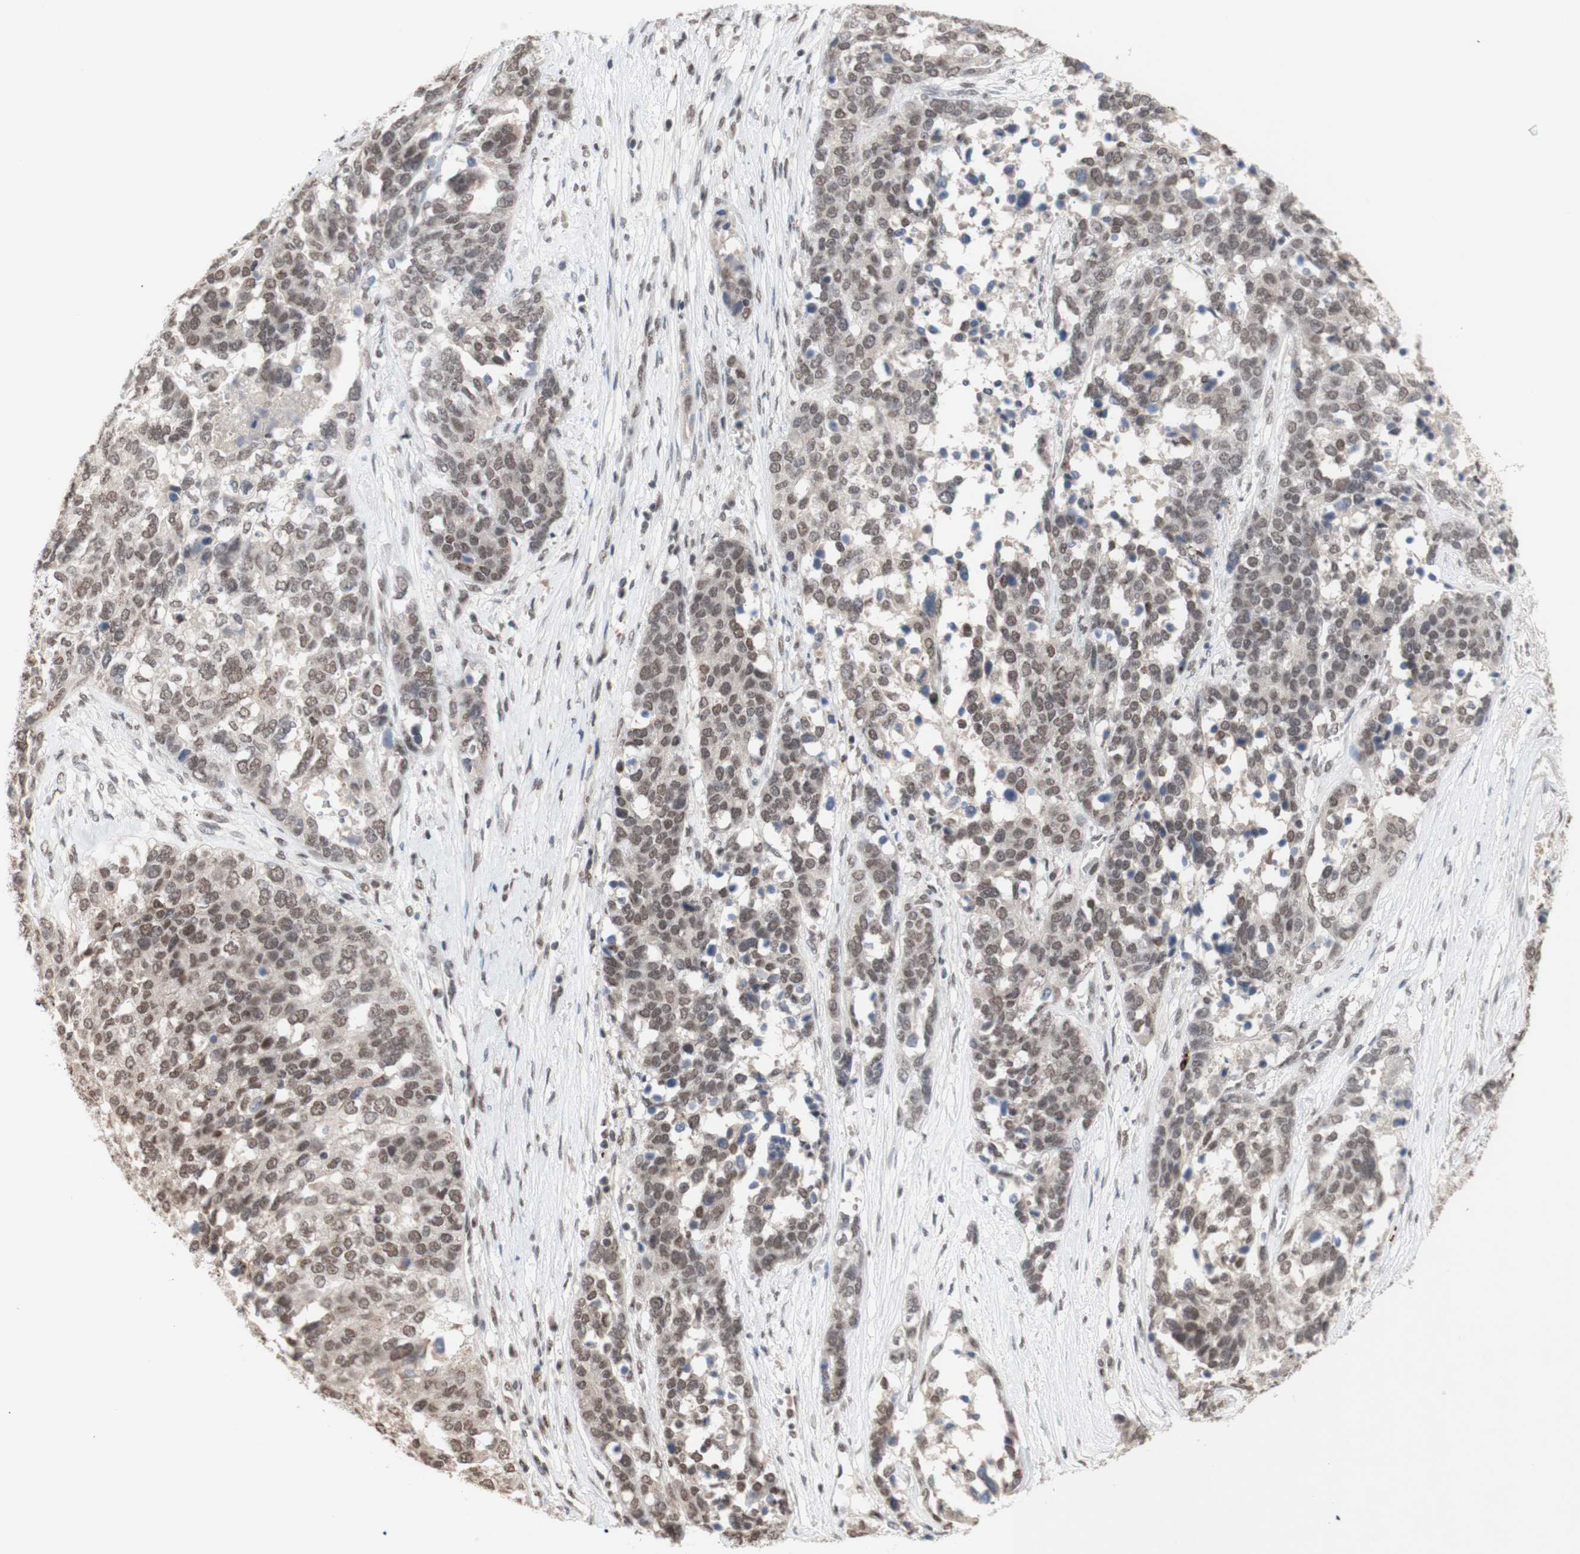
{"staining": {"intensity": "weak", "quantity": ">75%", "location": "nuclear"}, "tissue": "ovarian cancer", "cell_type": "Tumor cells", "image_type": "cancer", "snomed": [{"axis": "morphology", "description": "Cystadenocarcinoma, serous, NOS"}, {"axis": "topography", "description": "Ovary"}], "caption": "Immunohistochemical staining of human ovarian cancer exhibits low levels of weak nuclear positivity in approximately >75% of tumor cells.", "gene": "SFPQ", "patient": {"sex": "female", "age": 44}}